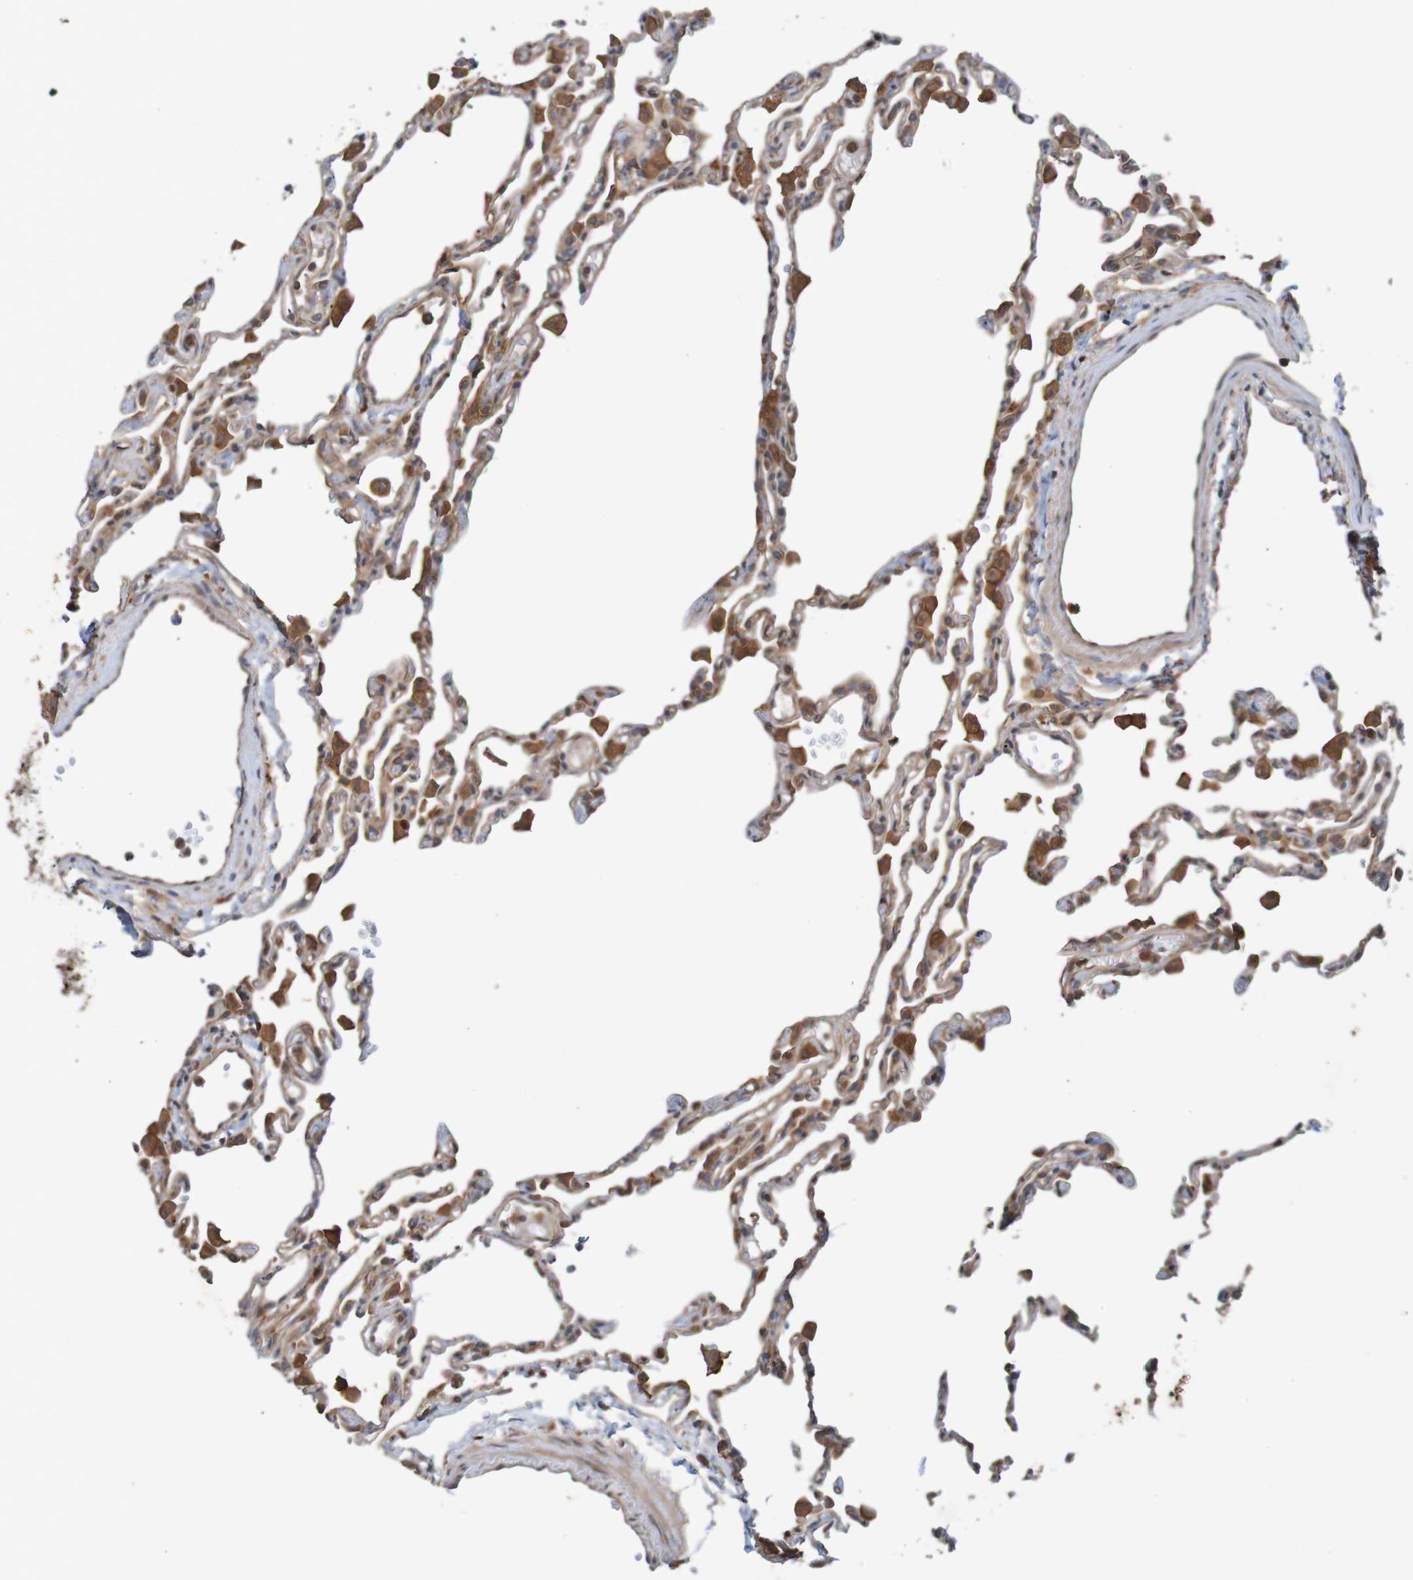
{"staining": {"intensity": "weak", "quantity": ">75%", "location": "cytoplasmic/membranous"}, "tissue": "lung", "cell_type": "Alveolar cells", "image_type": "normal", "snomed": [{"axis": "morphology", "description": "Normal tissue, NOS"}, {"axis": "topography", "description": "Lung"}], "caption": "Protein staining of benign lung displays weak cytoplasmic/membranous expression in approximately >75% of alveolar cells. Using DAB (3,3'-diaminobenzidine) (brown) and hematoxylin (blue) stains, captured at high magnification using brightfield microscopy.", "gene": "ARHGEF11", "patient": {"sex": "female", "age": 49}}